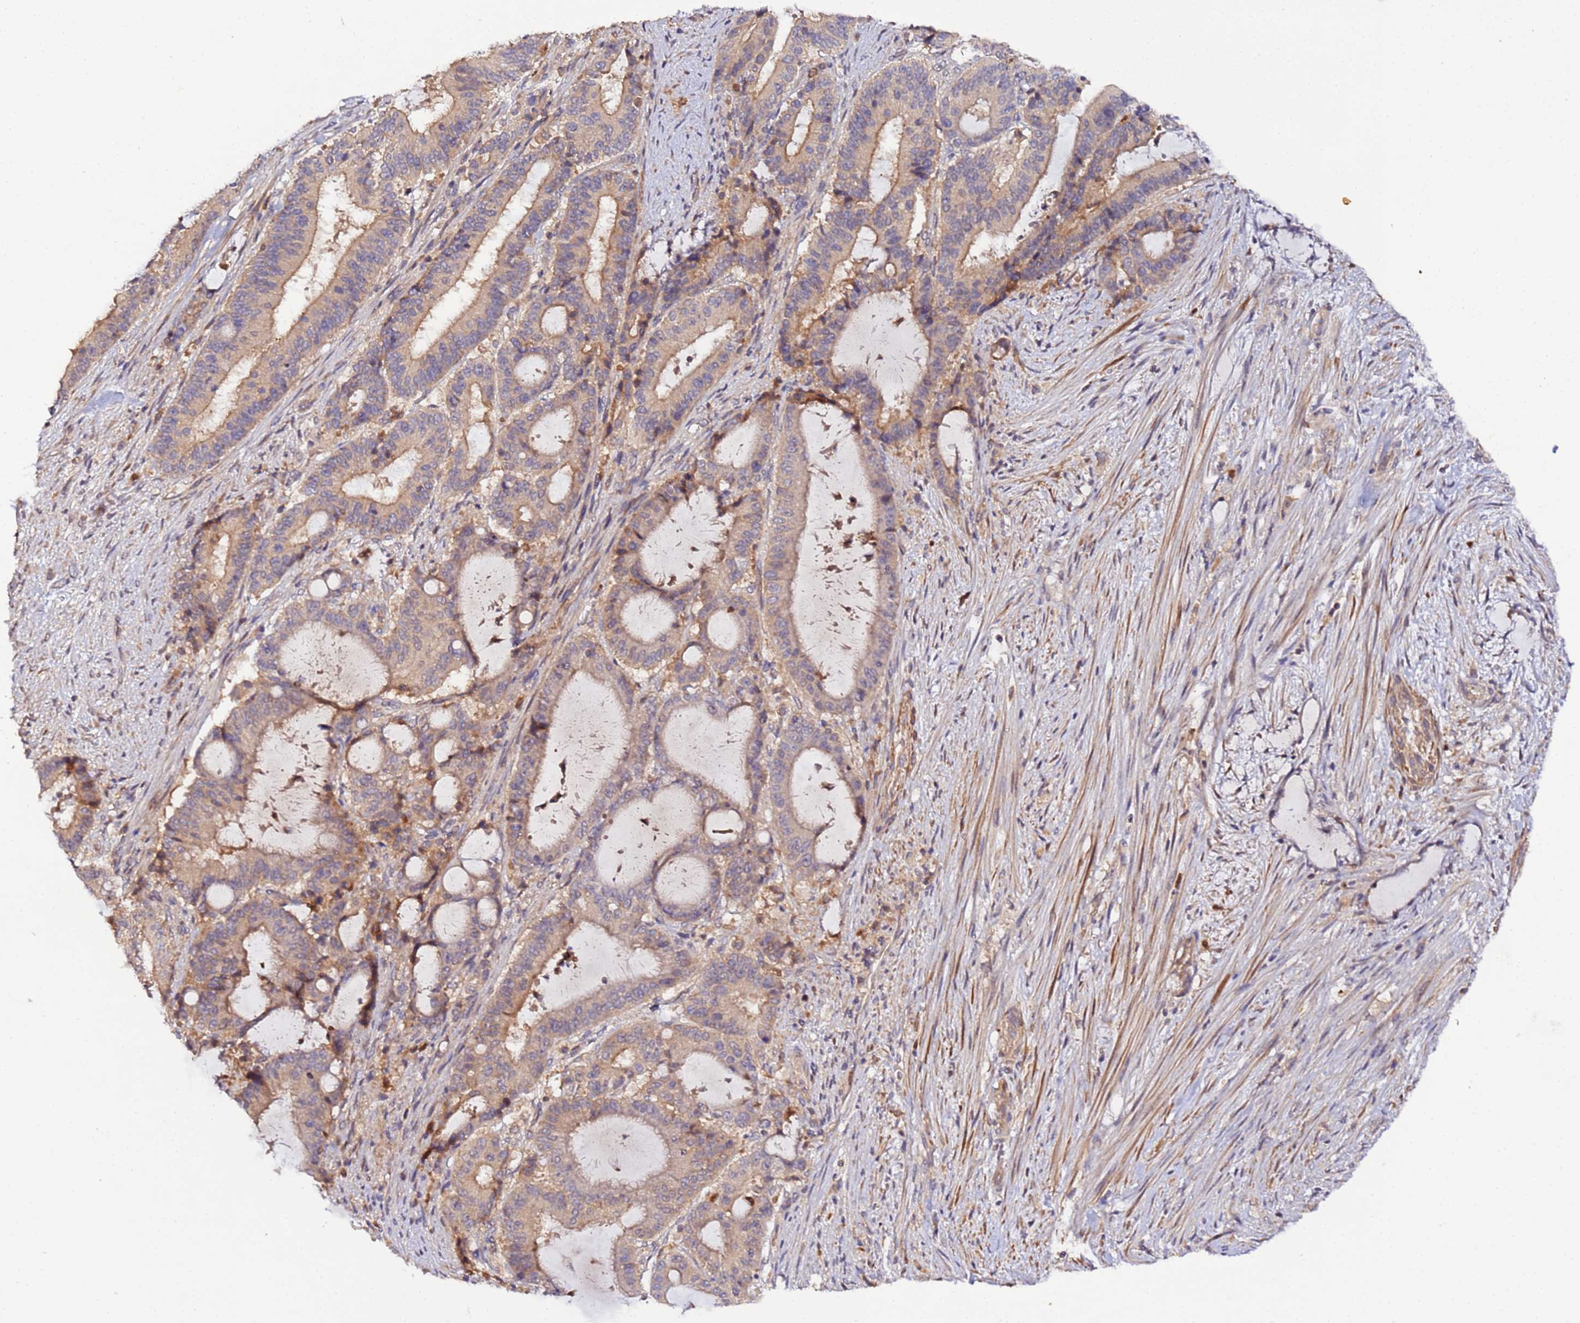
{"staining": {"intensity": "weak", "quantity": "25%-75%", "location": "cytoplasmic/membranous"}, "tissue": "liver cancer", "cell_type": "Tumor cells", "image_type": "cancer", "snomed": [{"axis": "morphology", "description": "Normal tissue, NOS"}, {"axis": "morphology", "description": "Cholangiocarcinoma"}, {"axis": "topography", "description": "Liver"}, {"axis": "topography", "description": "Peripheral nerve tissue"}], "caption": "Immunohistochemical staining of liver cholangiocarcinoma displays low levels of weak cytoplasmic/membranous staining in approximately 25%-75% of tumor cells. The staining was performed using DAB (3,3'-diaminobenzidine) to visualize the protein expression in brown, while the nuclei were stained in blue with hematoxylin (Magnification: 20x).", "gene": "TRIM26", "patient": {"sex": "female", "age": 73}}